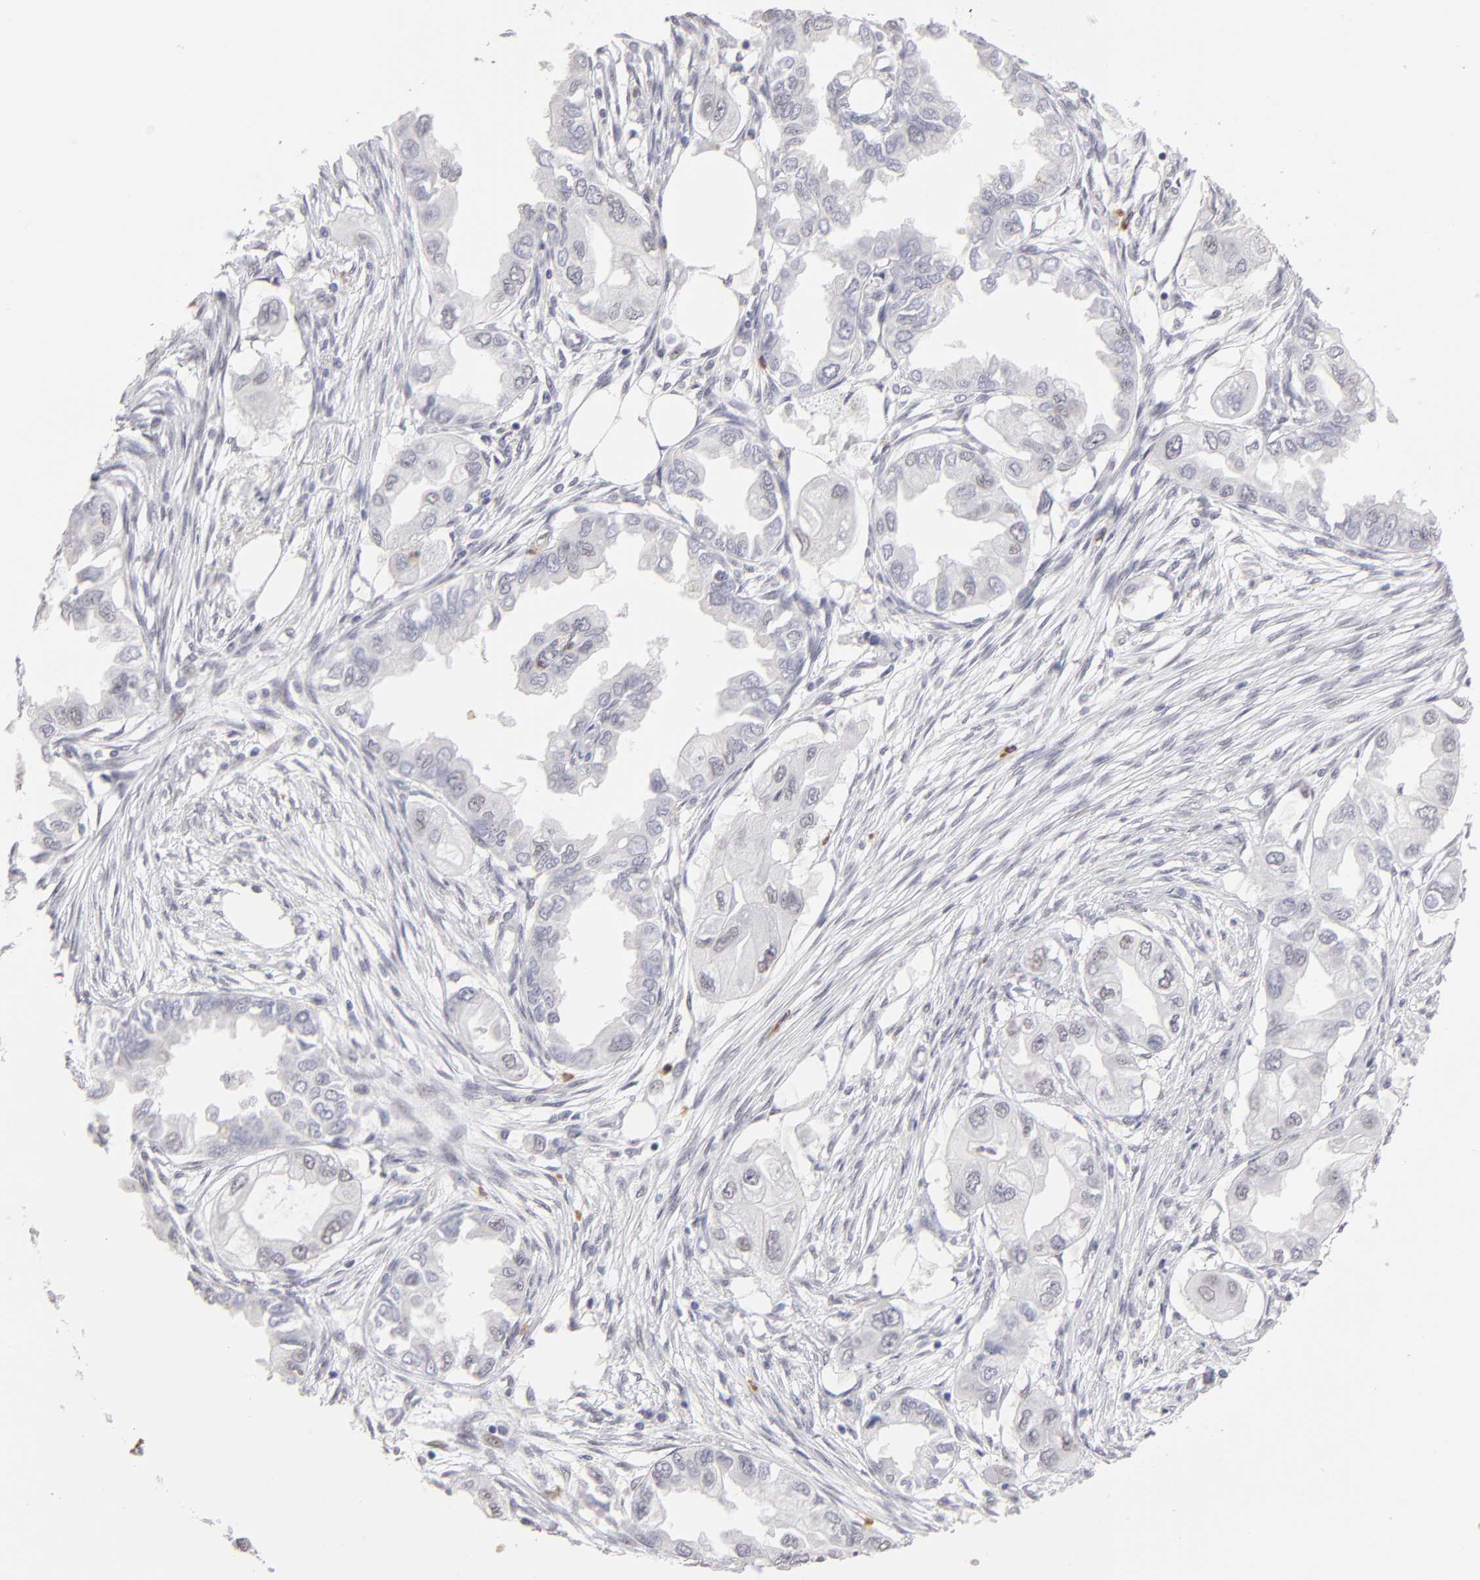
{"staining": {"intensity": "negative", "quantity": "none", "location": "none"}, "tissue": "endometrial cancer", "cell_type": "Tumor cells", "image_type": "cancer", "snomed": [{"axis": "morphology", "description": "Adenocarcinoma, NOS"}, {"axis": "topography", "description": "Endometrium"}], "caption": "This is an immunohistochemistry micrograph of human adenocarcinoma (endometrial). There is no positivity in tumor cells.", "gene": "MGAM", "patient": {"sex": "female", "age": 67}}